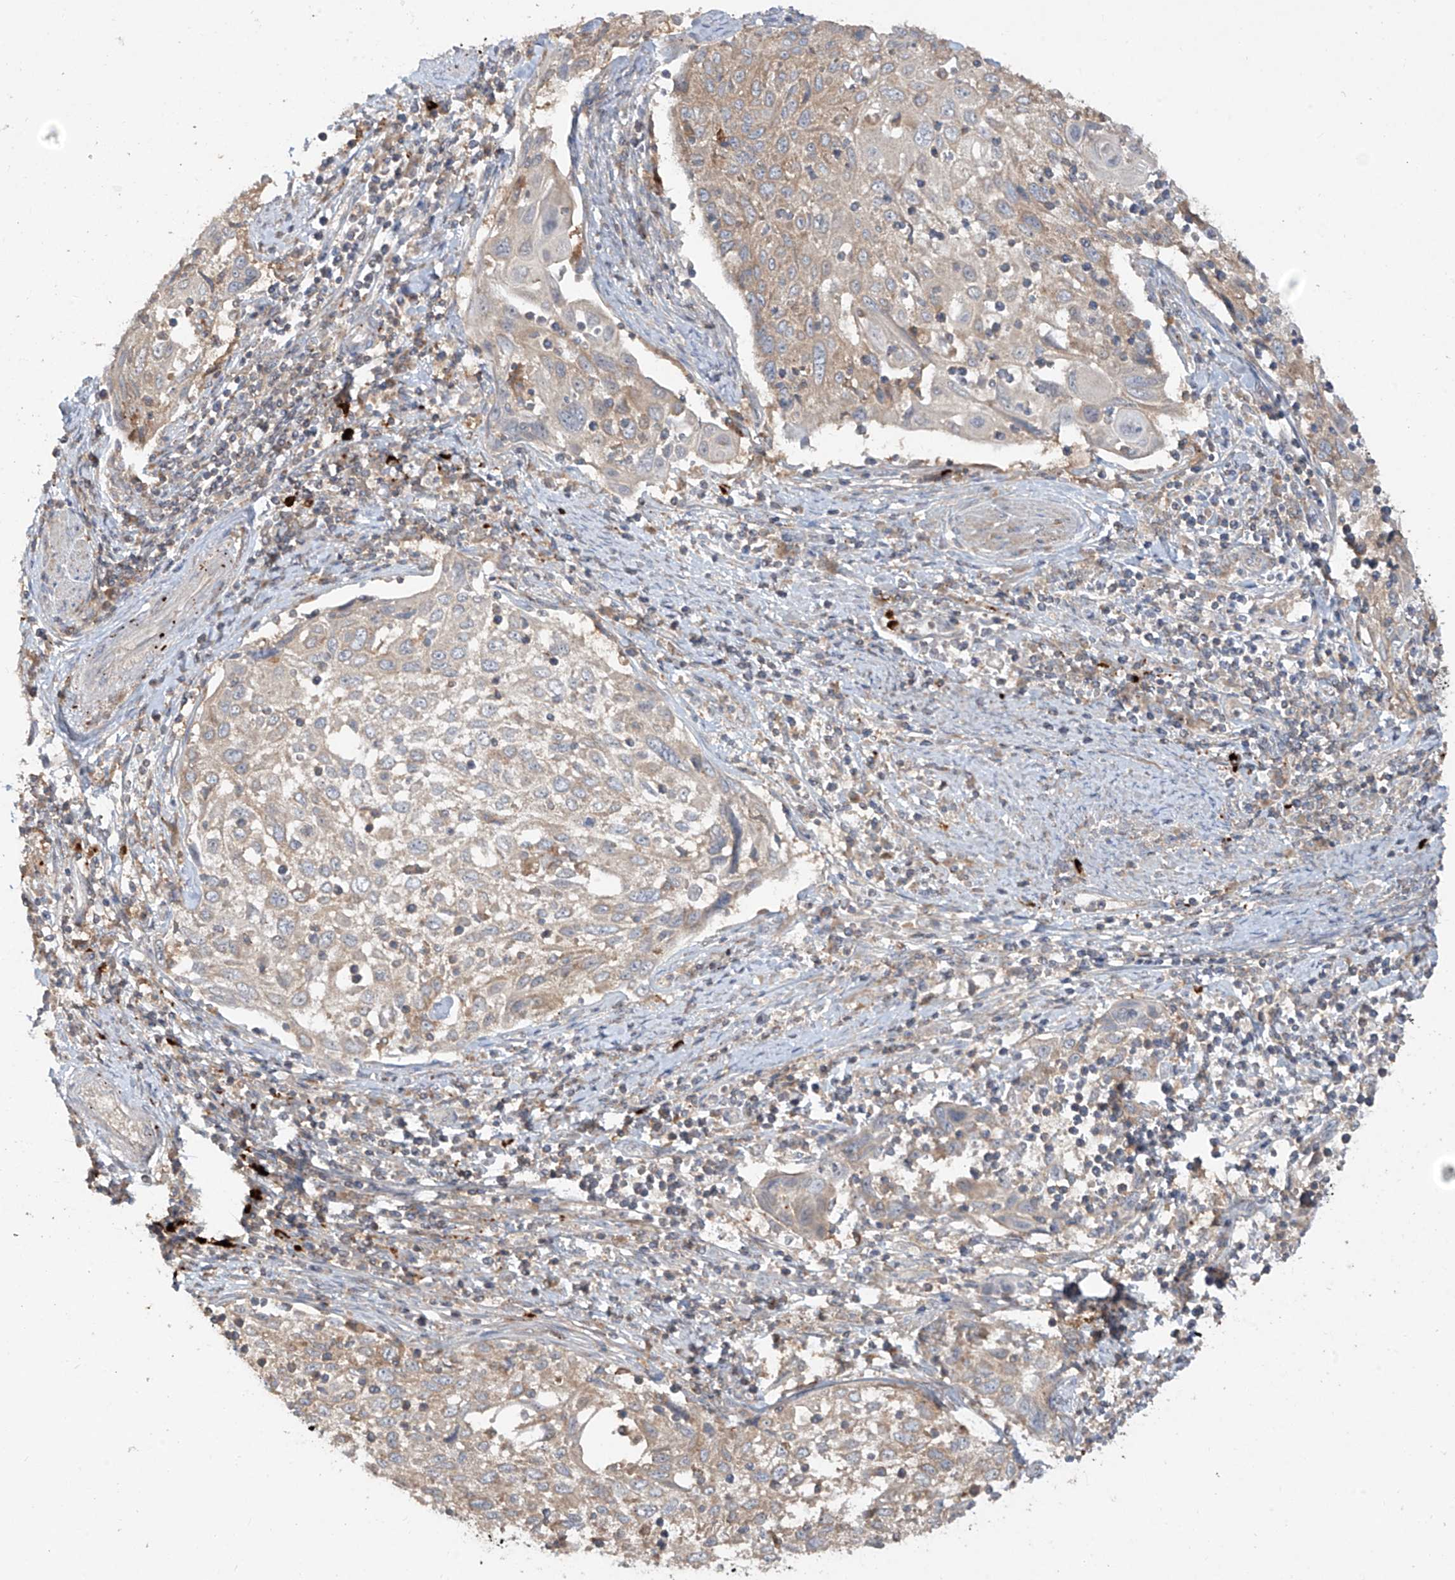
{"staining": {"intensity": "weak", "quantity": ">75%", "location": "cytoplasmic/membranous"}, "tissue": "cervical cancer", "cell_type": "Tumor cells", "image_type": "cancer", "snomed": [{"axis": "morphology", "description": "Squamous cell carcinoma, NOS"}, {"axis": "topography", "description": "Cervix"}], "caption": "Protein expression analysis of human cervical cancer reveals weak cytoplasmic/membranous positivity in about >75% of tumor cells.", "gene": "LDAH", "patient": {"sex": "female", "age": 70}}